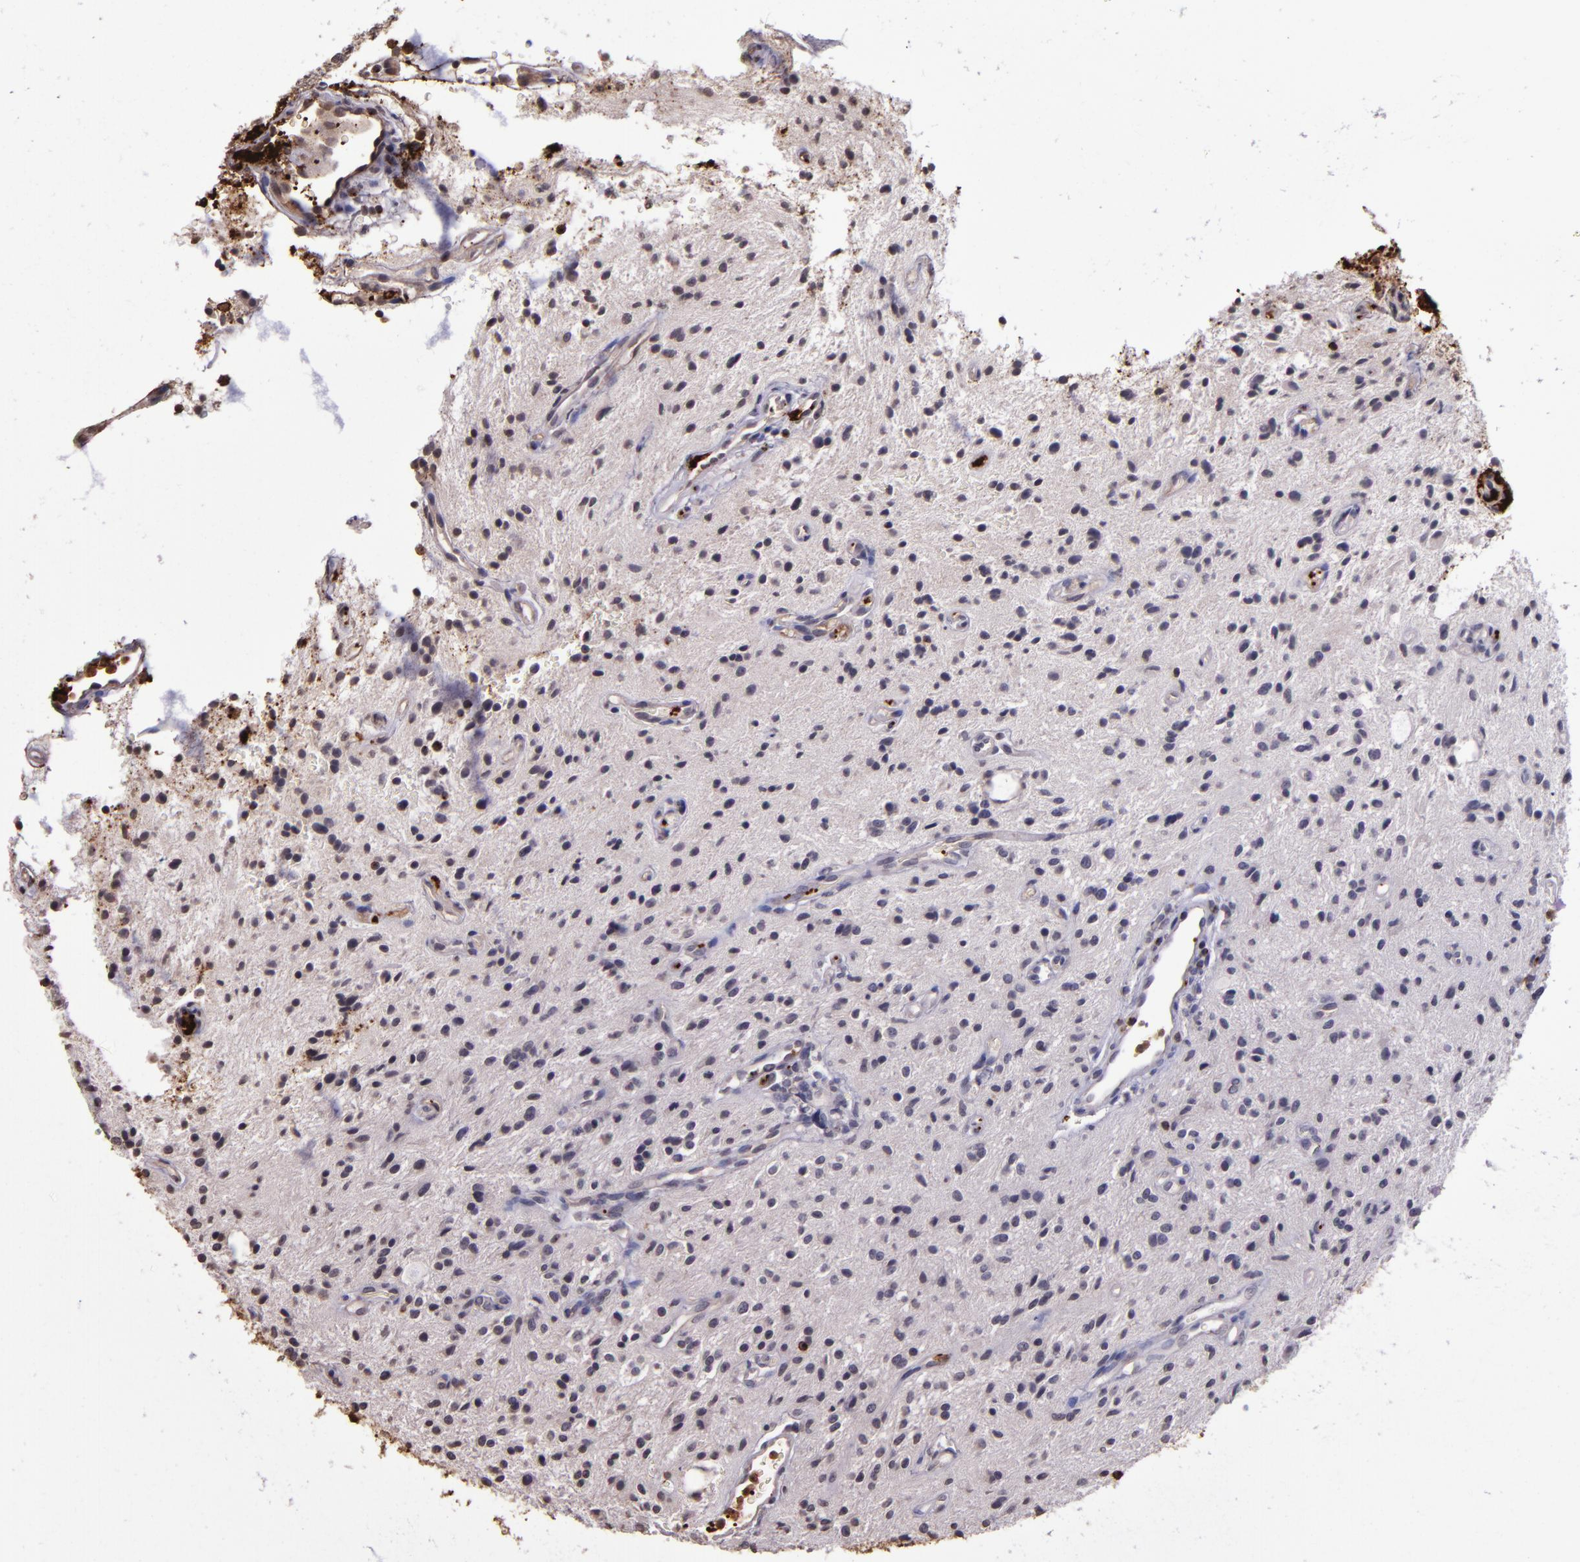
{"staining": {"intensity": "negative", "quantity": "none", "location": "none"}, "tissue": "glioma", "cell_type": "Tumor cells", "image_type": "cancer", "snomed": [{"axis": "morphology", "description": "Glioma, malignant, NOS"}, {"axis": "topography", "description": "Cerebellum"}], "caption": "This is a histopathology image of immunohistochemistry staining of malignant glioma, which shows no staining in tumor cells. The staining was performed using DAB (3,3'-diaminobenzidine) to visualize the protein expression in brown, while the nuclei were stained in blue with hematoxylin (Magnification: 20x).", "gene": "SLC2A3", "patient": {"sex": "female", "age": 10}}